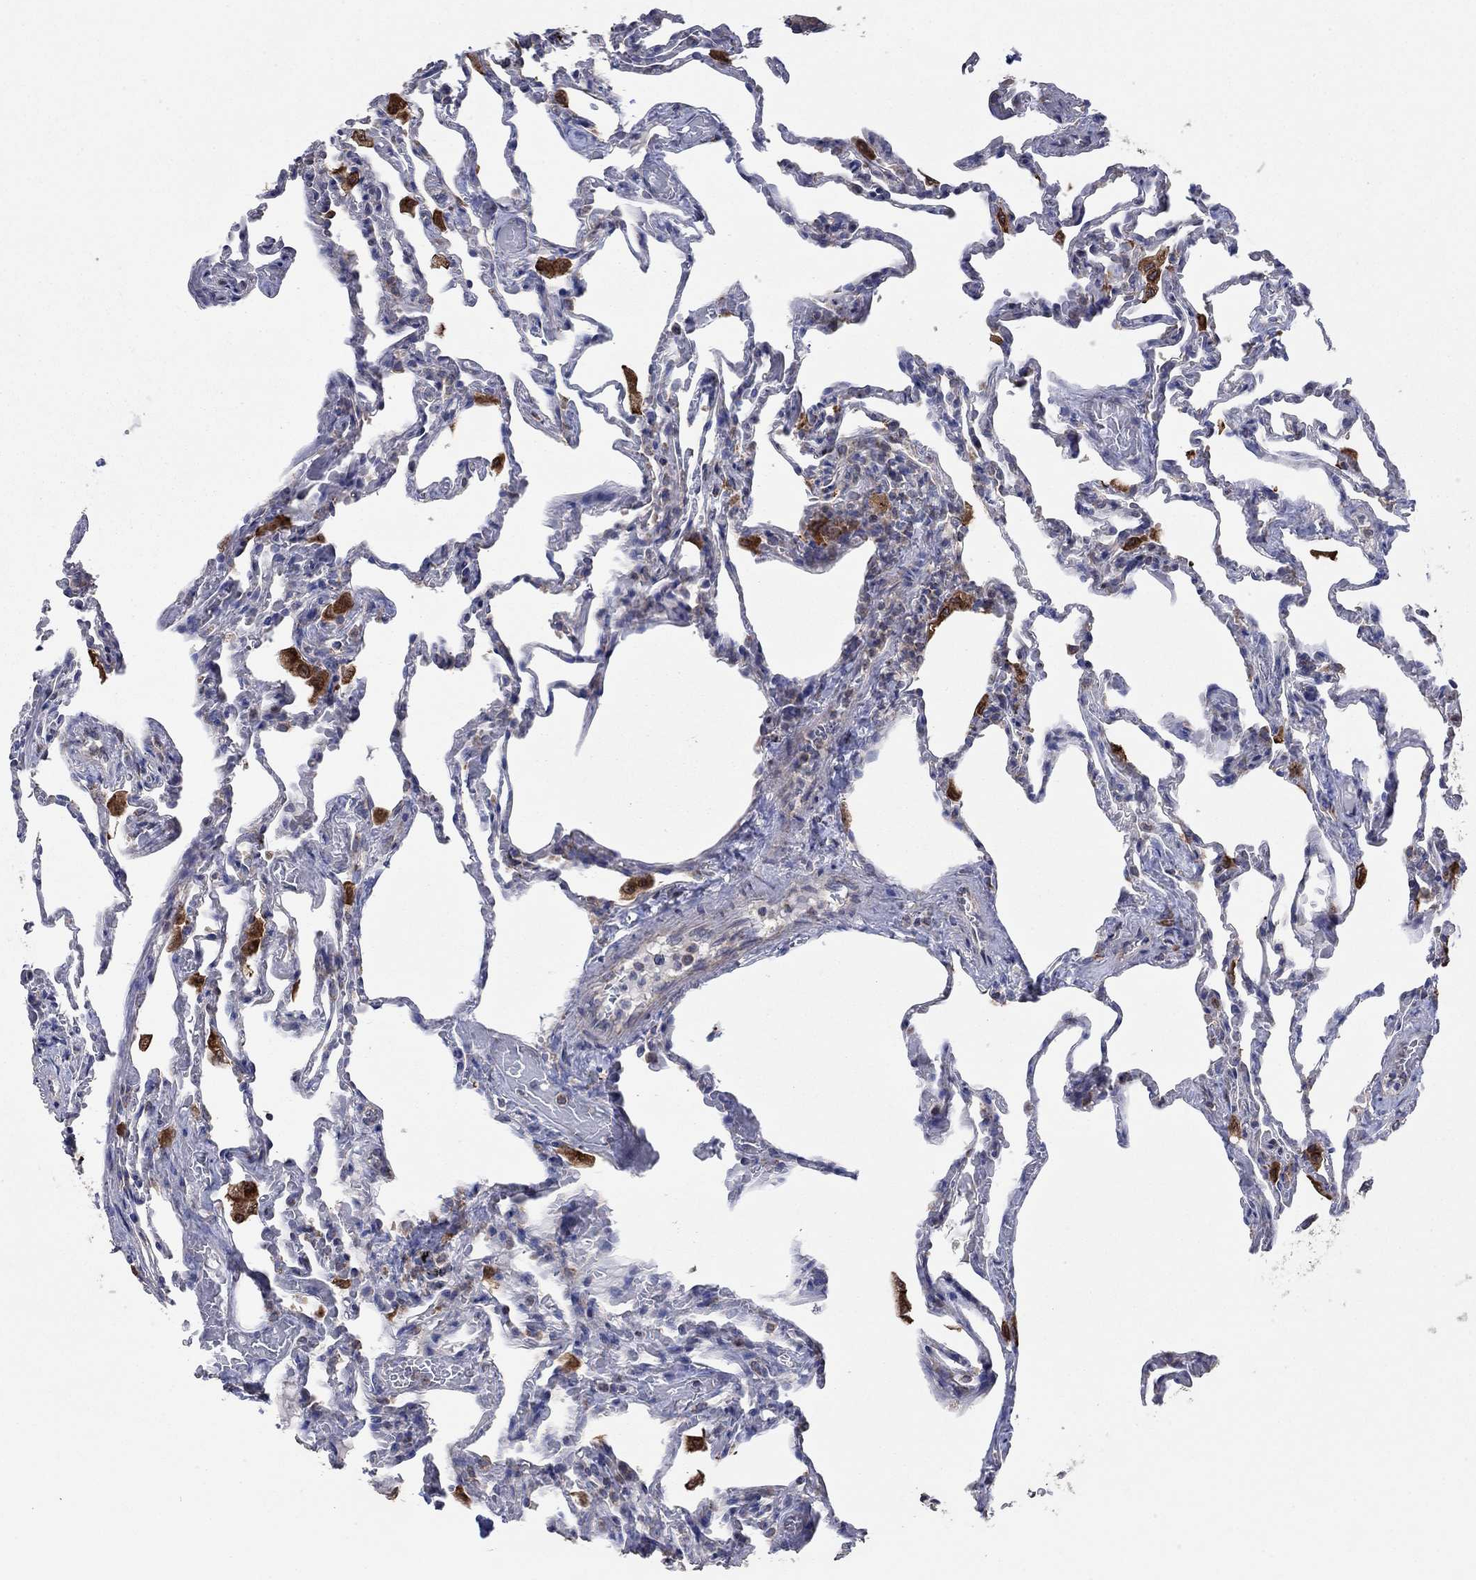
{"staining": {"intensity": "negative", "quantity": "none", "location": "none"}, "tissue": "lung", "cell_type": "Alveolar cells", "image_type": "normal", "snomed": [{"axis": "morphology", "description": "Normal tissue, NOS"}, {"axis": "topography", "description": "Lung"}], "caption": "This is a photomicrograph of immunohistochemistry staining of unremarkable lung, which shows no expression in alveolar cells.", "gene": "NCEH1", "patient": {"sex": "female", "age": 43}}